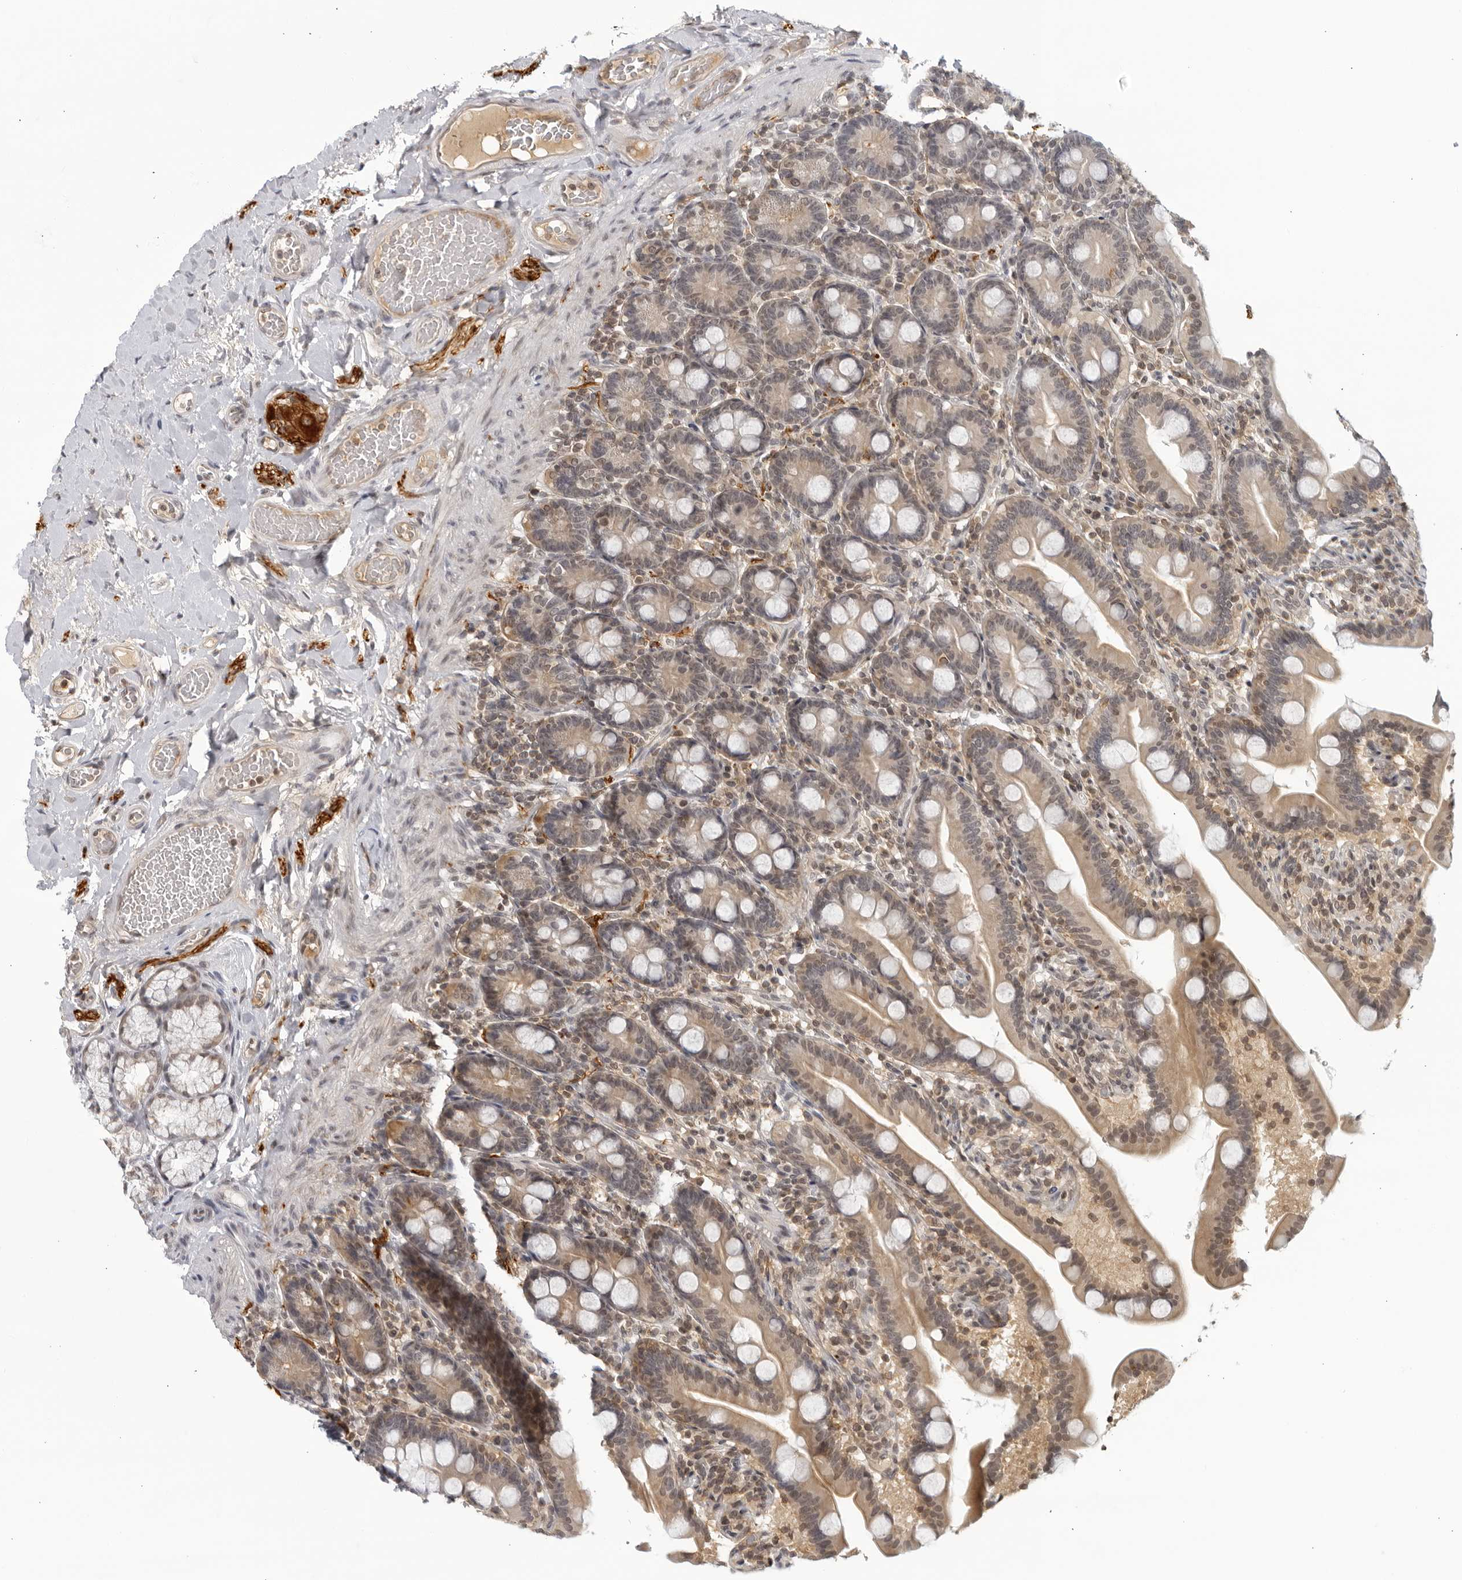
{"staining": {"intensity": "weak", "quantity": "25%-75%", "location": "cytoplasmic/membranous,nuclear"}, "tissue": "duodenum", "cell_type": "Glandular cells", "image_type": "normal", "snomed": [{"axis": "morphology", "description": "Normal tissue, NOS"}, {"axis": "topography", "description": "Duodenum"}], "caption": "Approximately 25%-75% of glandular cells in benign duodenum display weak cytoplasmic/membranous,nuclear protein expression as visualized by brown immunohistochemical staining.", "gene": "CC2D1B", "patient": {"sex": "male", "age": 54}}